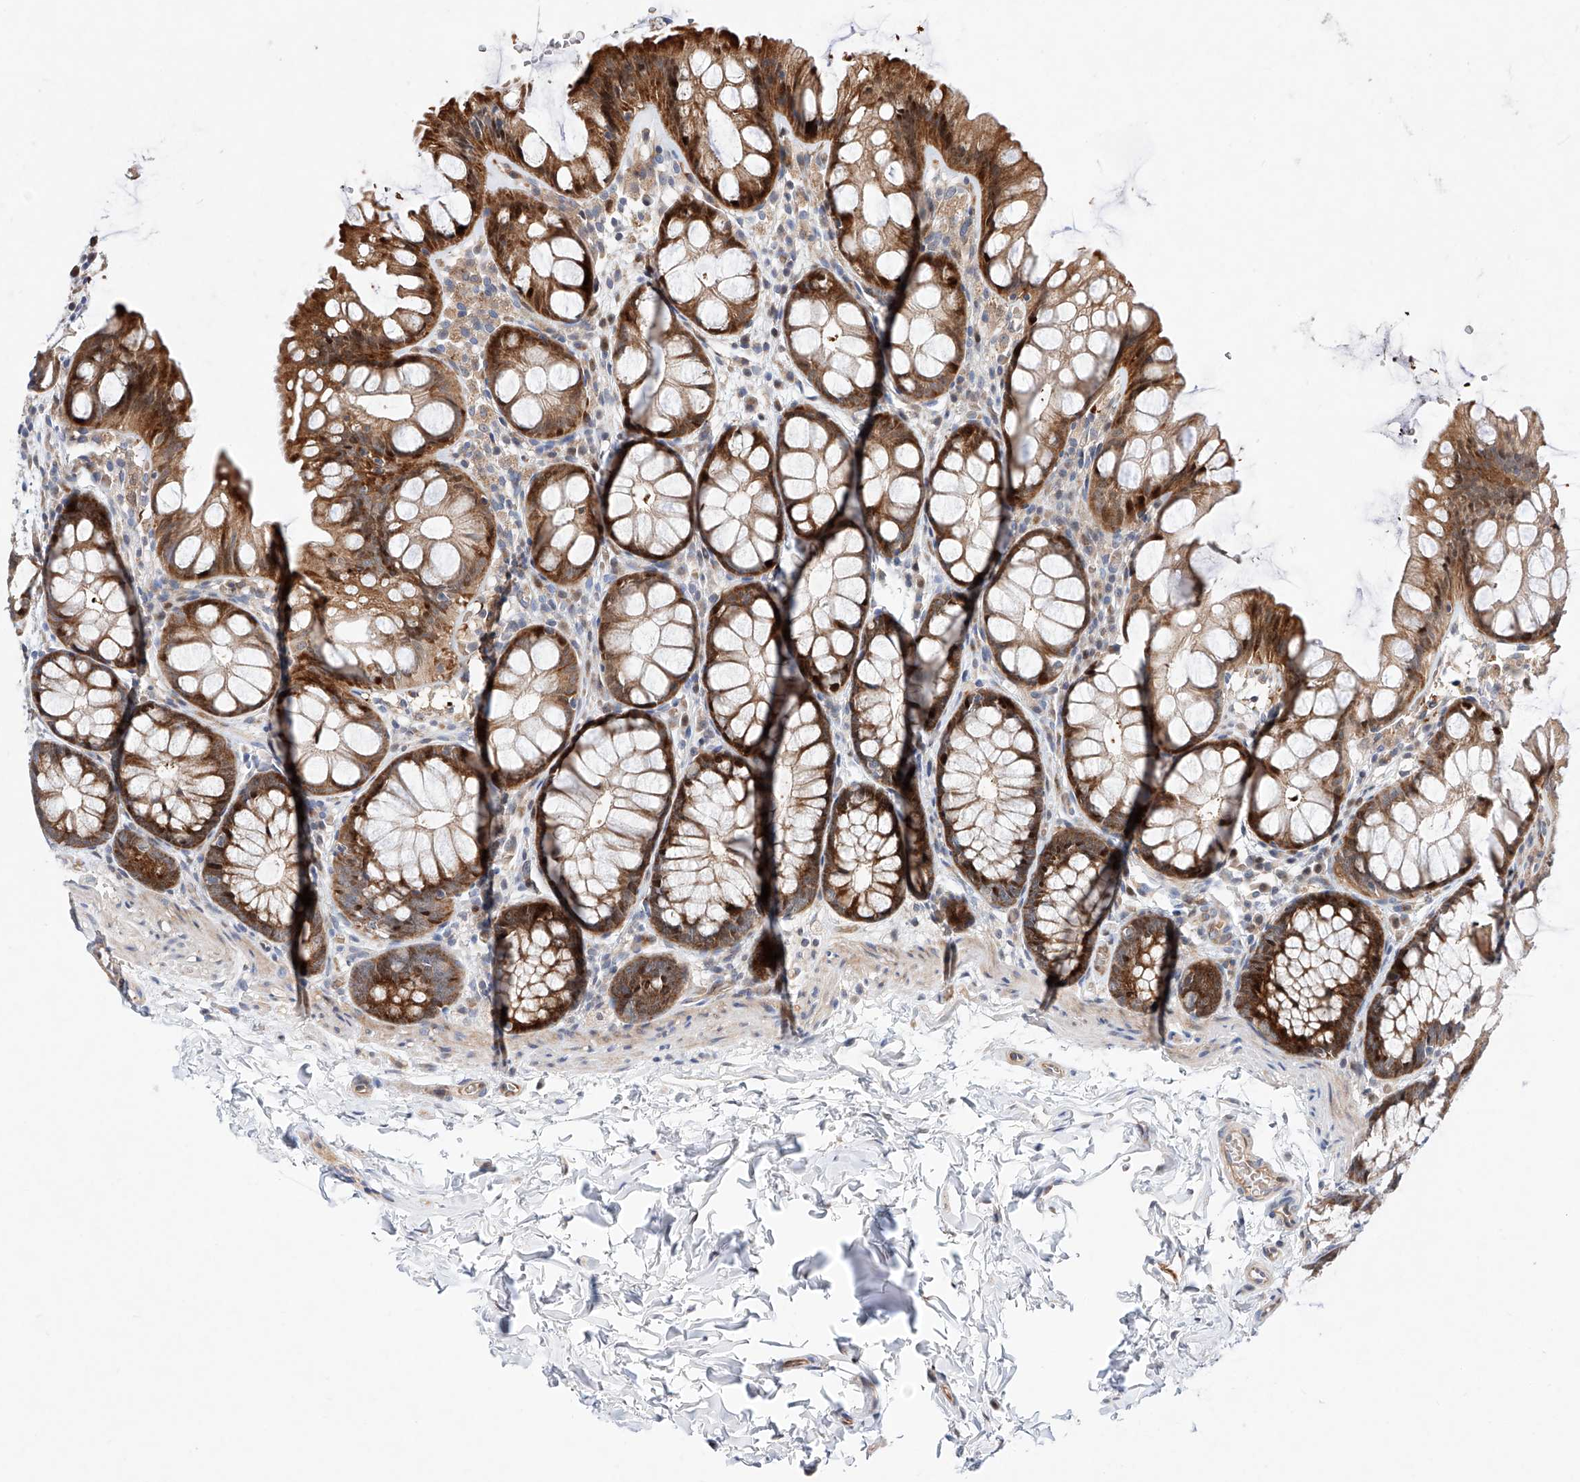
{"staining": {"intensity": "moderate", "quantity": ">75%", "location": "cytoplasmic/membranous"}, "tissue": "colon", "cell_type": "Endothelial cells", "image_type": "normal", "snomed": [{"axis": "morphology", "description": "Normal tissue, NOS"}, {"axis": "topography", "description": "Colon"}], "caption": "Immunohistochemical staining of normal human colon reveals medium levels of moderate cytoplasmic/membranous staining in about >75% of endothelial cells.", "gene": "FUCA2", "patient": {"sex": "male", "age": 47}}